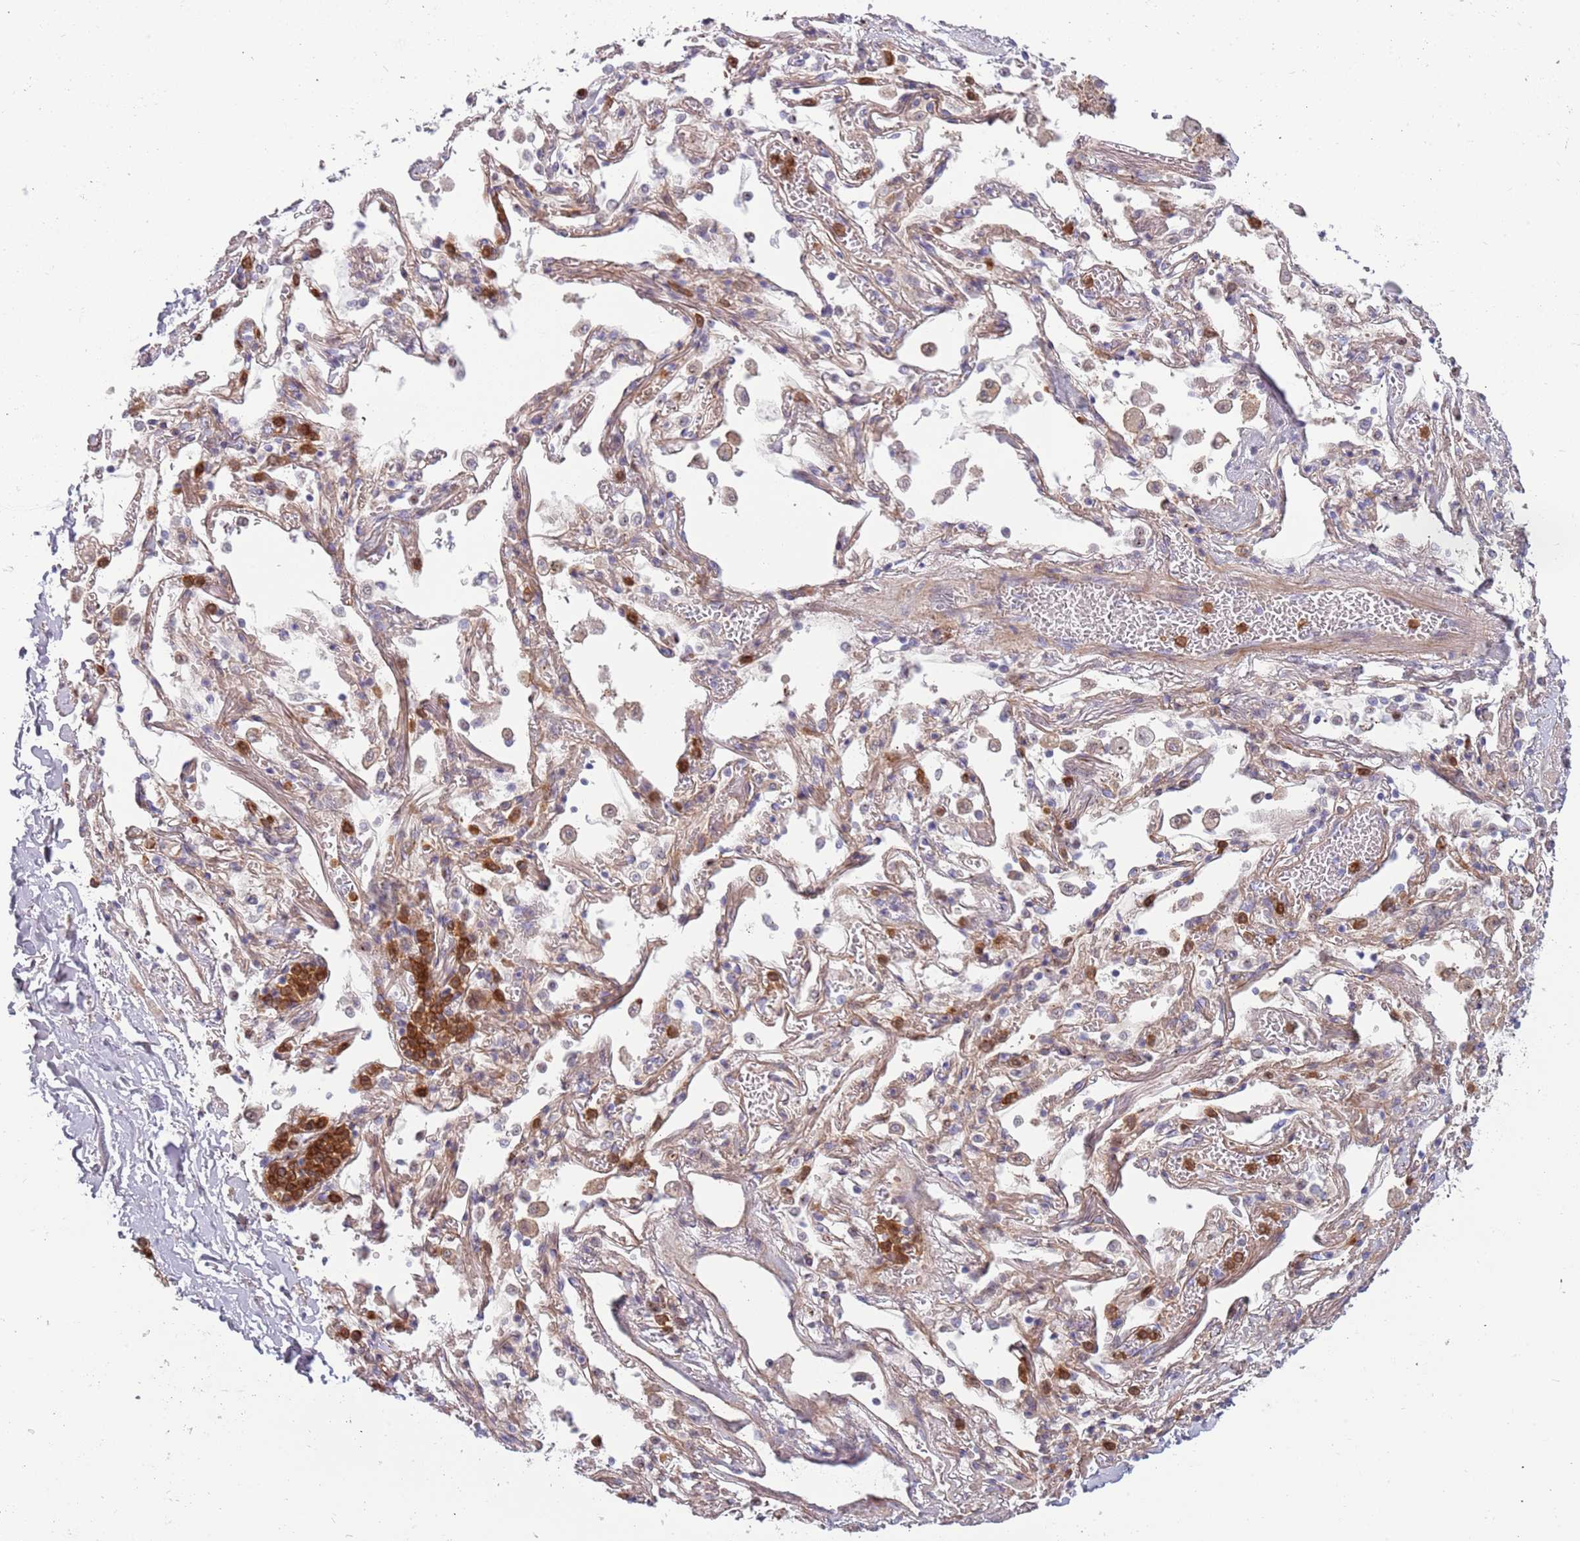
{"staining": {"intensity": "weak", "quantity": ">75%", "location": "cytoplasmic/membranous"}, "tissue": "adipose tissue", "cell_type": "Adipocytes", "image_type": "normal", "snomed": [{"axis": "morphology", "description": "Normal tissue, NOS"}, {"axis": "topography", "description": "Cartilage tissue"}], "caption": "Weak cytoplasmic/membranous positivity is identified in approximately >75% of adipocytes in normal adipose tissue.", "gene": "NADK", "patient": {"sex": "male", "age": 73}}